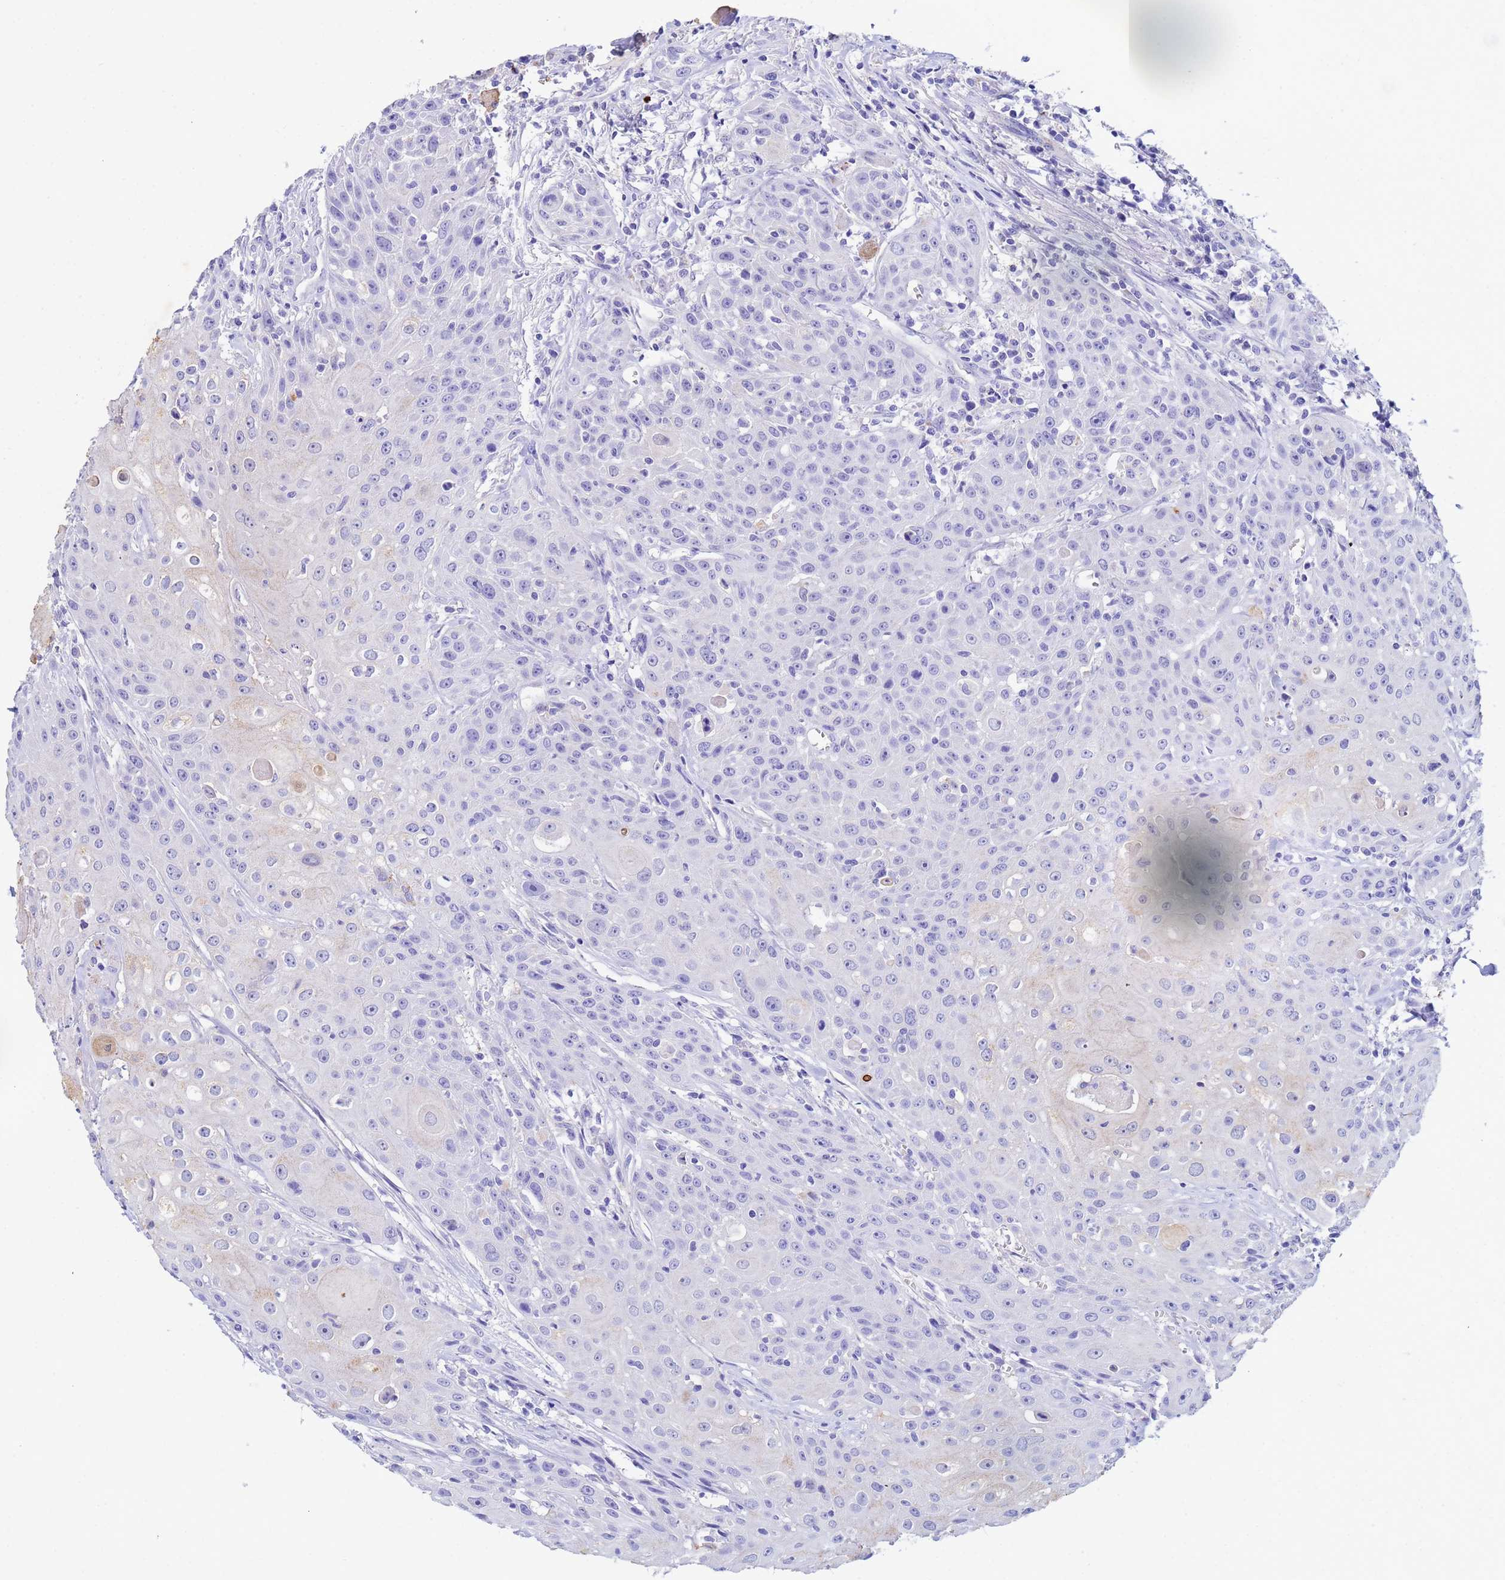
{"staining": {"intensity": "negative", "quantity": "none", "location": "none"}, "tissue": "head and neck cancer", "cell_type": "Tumor cells", "image_type": "cancer", "snomed": [{"axis": "morphology", "description": "Squamous cell carcinoma, NOS"}, {"axis": "topography", "description": "Oral tissue"}, {"axis": "topography", "description": "Head-Neck"}], "caption": "There is no significant staining in tumor cells of head and neck cancer.", "gene": "CSTB", "patient": {"sex": "female", "age": 82}}